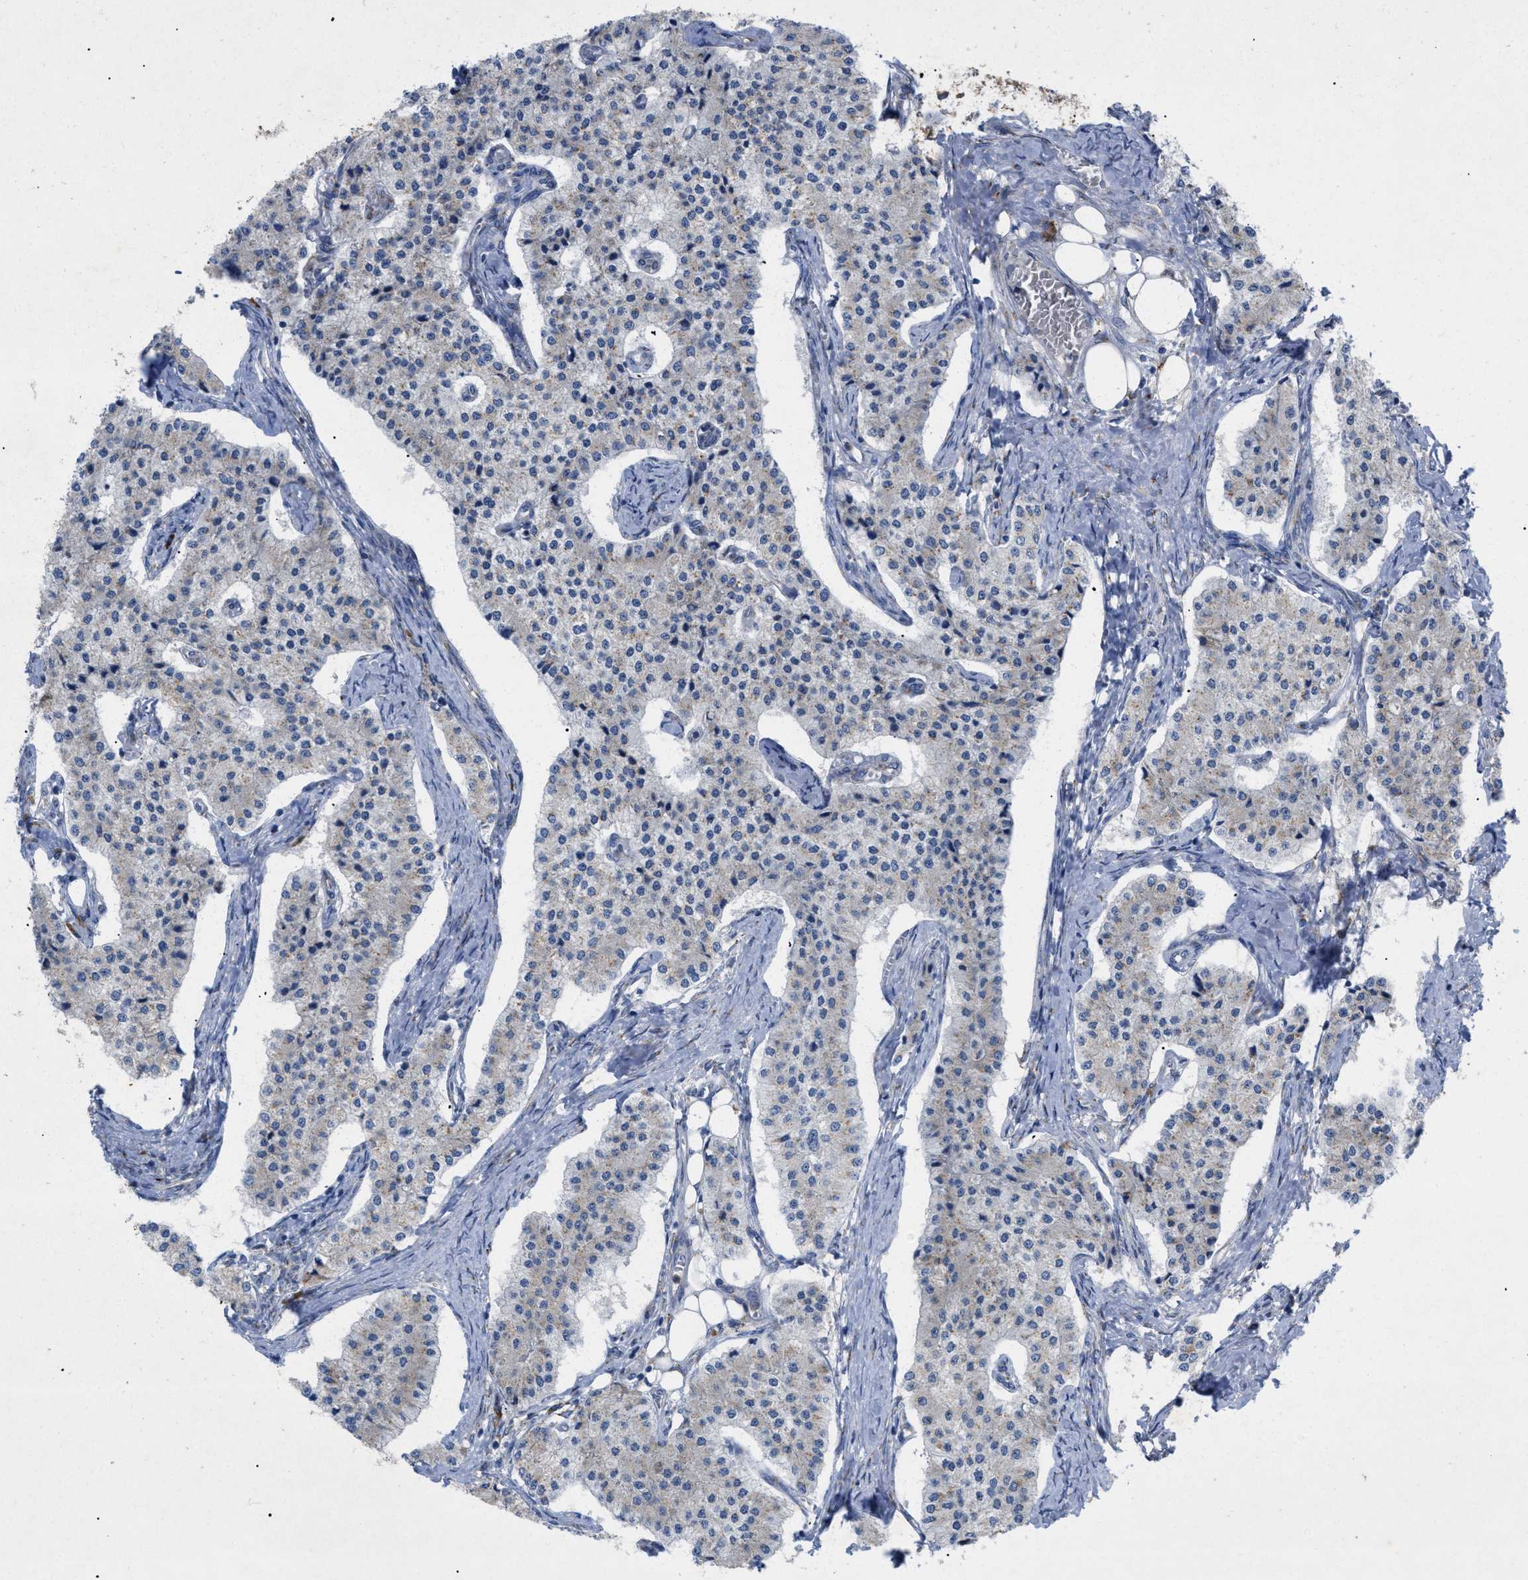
{"staining": {"intensity": "weak", "quantity": "25%-75%", "location": "cytoplasmic/membranous"}, "tissue": "carcinoid", "cell_type": "Tumor cells", "image_type": "cancer", "snomed": [{"axis": "morphology", "description": "Carcinoid, malignant, NOS"}, {"axis": "topography", "description": "Colon"}], "caption": "This is a photomicrograph of IHC staining of carcinoid, which shows weak expression in the cytoplasmic/membranous of tumor cells.", "gene": "SLC50A1", "patient": {"sex": "female", "age": 52}}